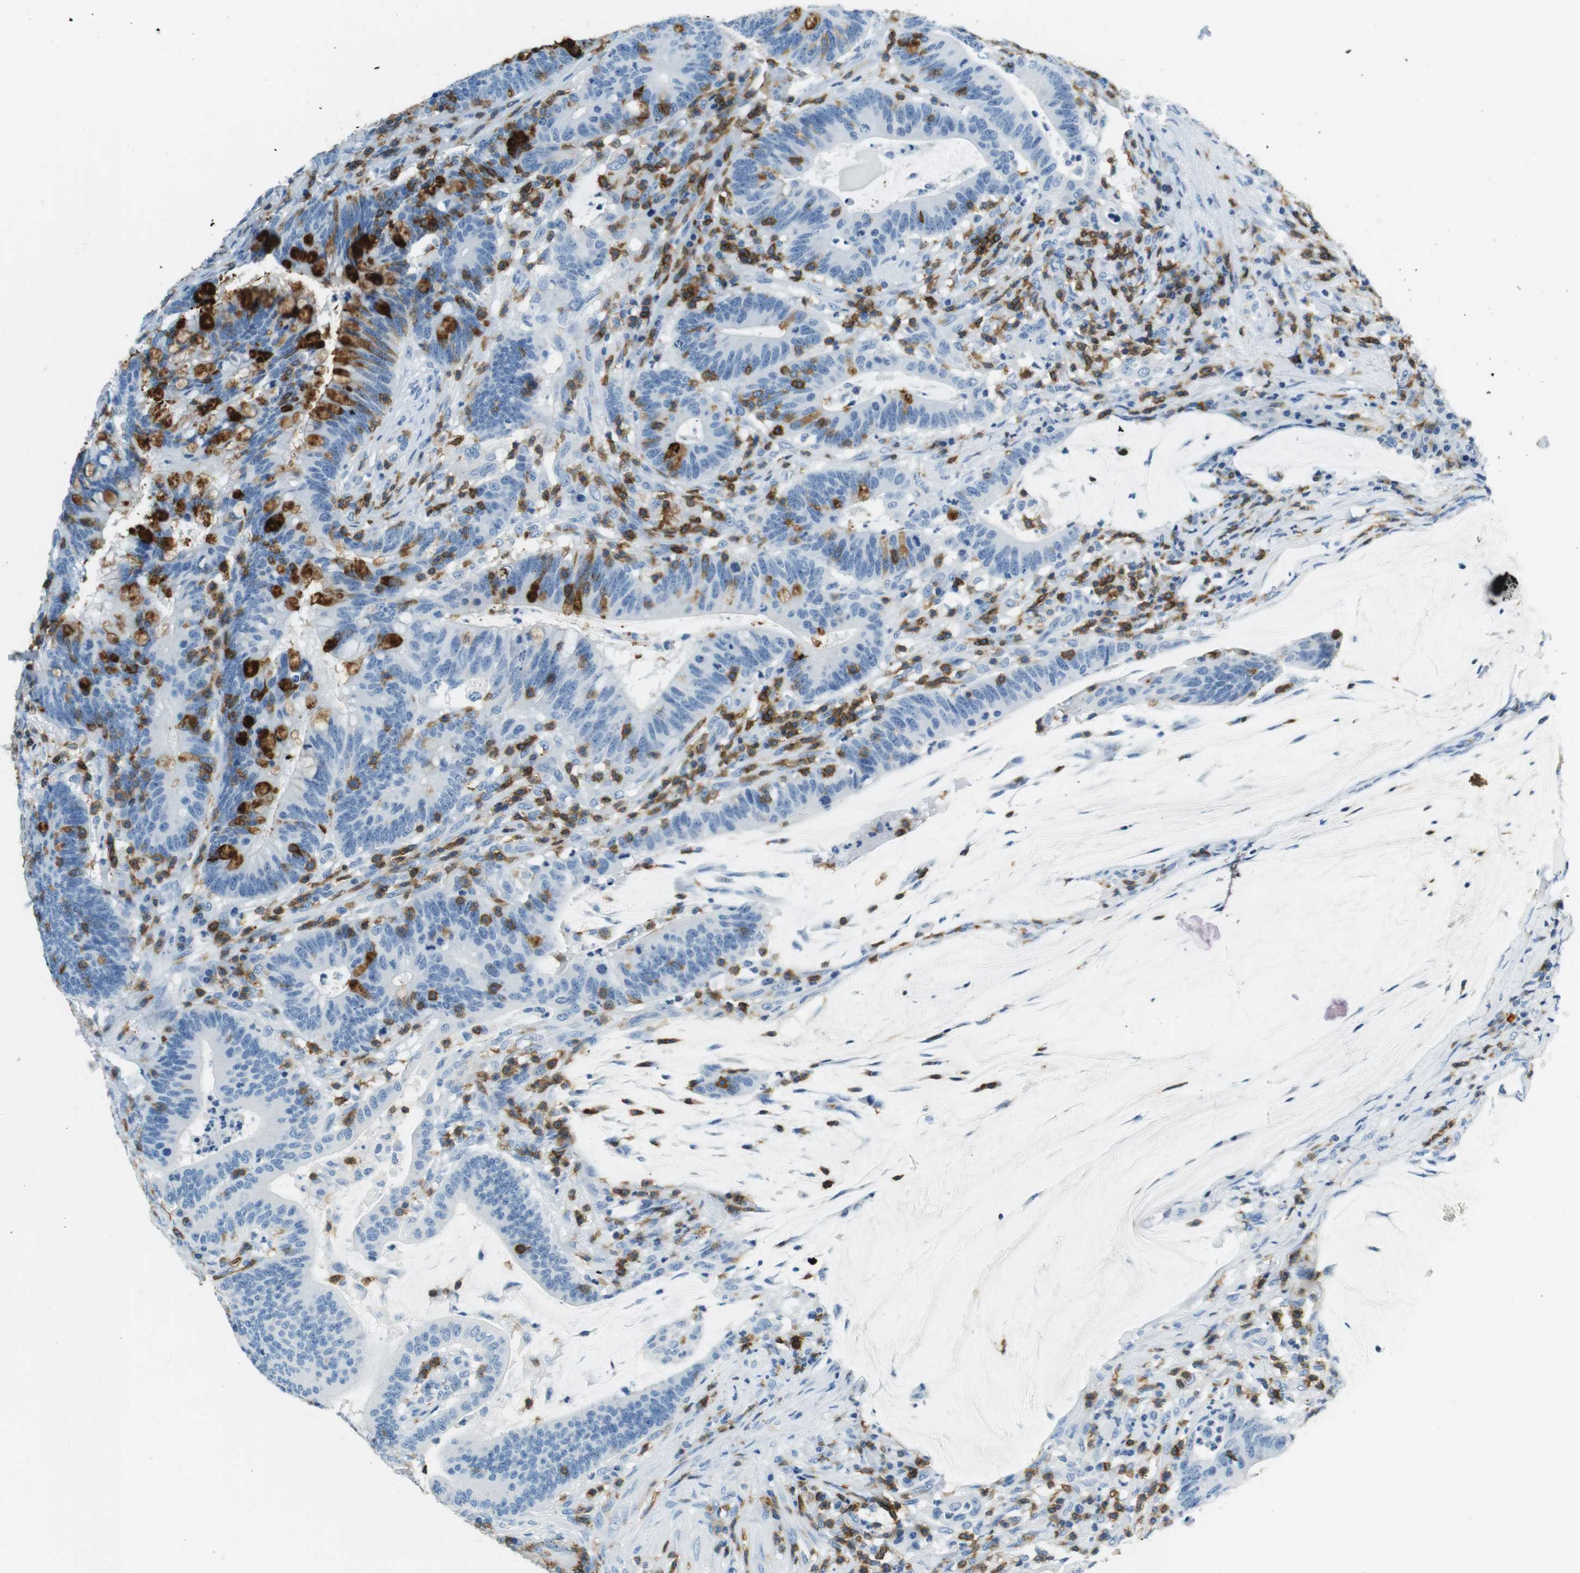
{"staining": {"intensity": "negative", "quantity": "none", "location": "none"}, "tissue": "colorectal cancer", "cell_type": "Tumor cells", "image_type": "cancer", "snomed": [{"axis": "morphology", "description": "Normal tissue, NOS"}, {"axis": "morphology", "description": "Adenocarcinoma, NOS"}, {"axis": "topography", "description": "Colon"}], "caption": "This is a image of immunohistochemistry (IHC) staining of colorectal cancer, which shows no expression in tumor cells.", "gene": "LAT", "patient": {"sex": "female", "age": 66}}